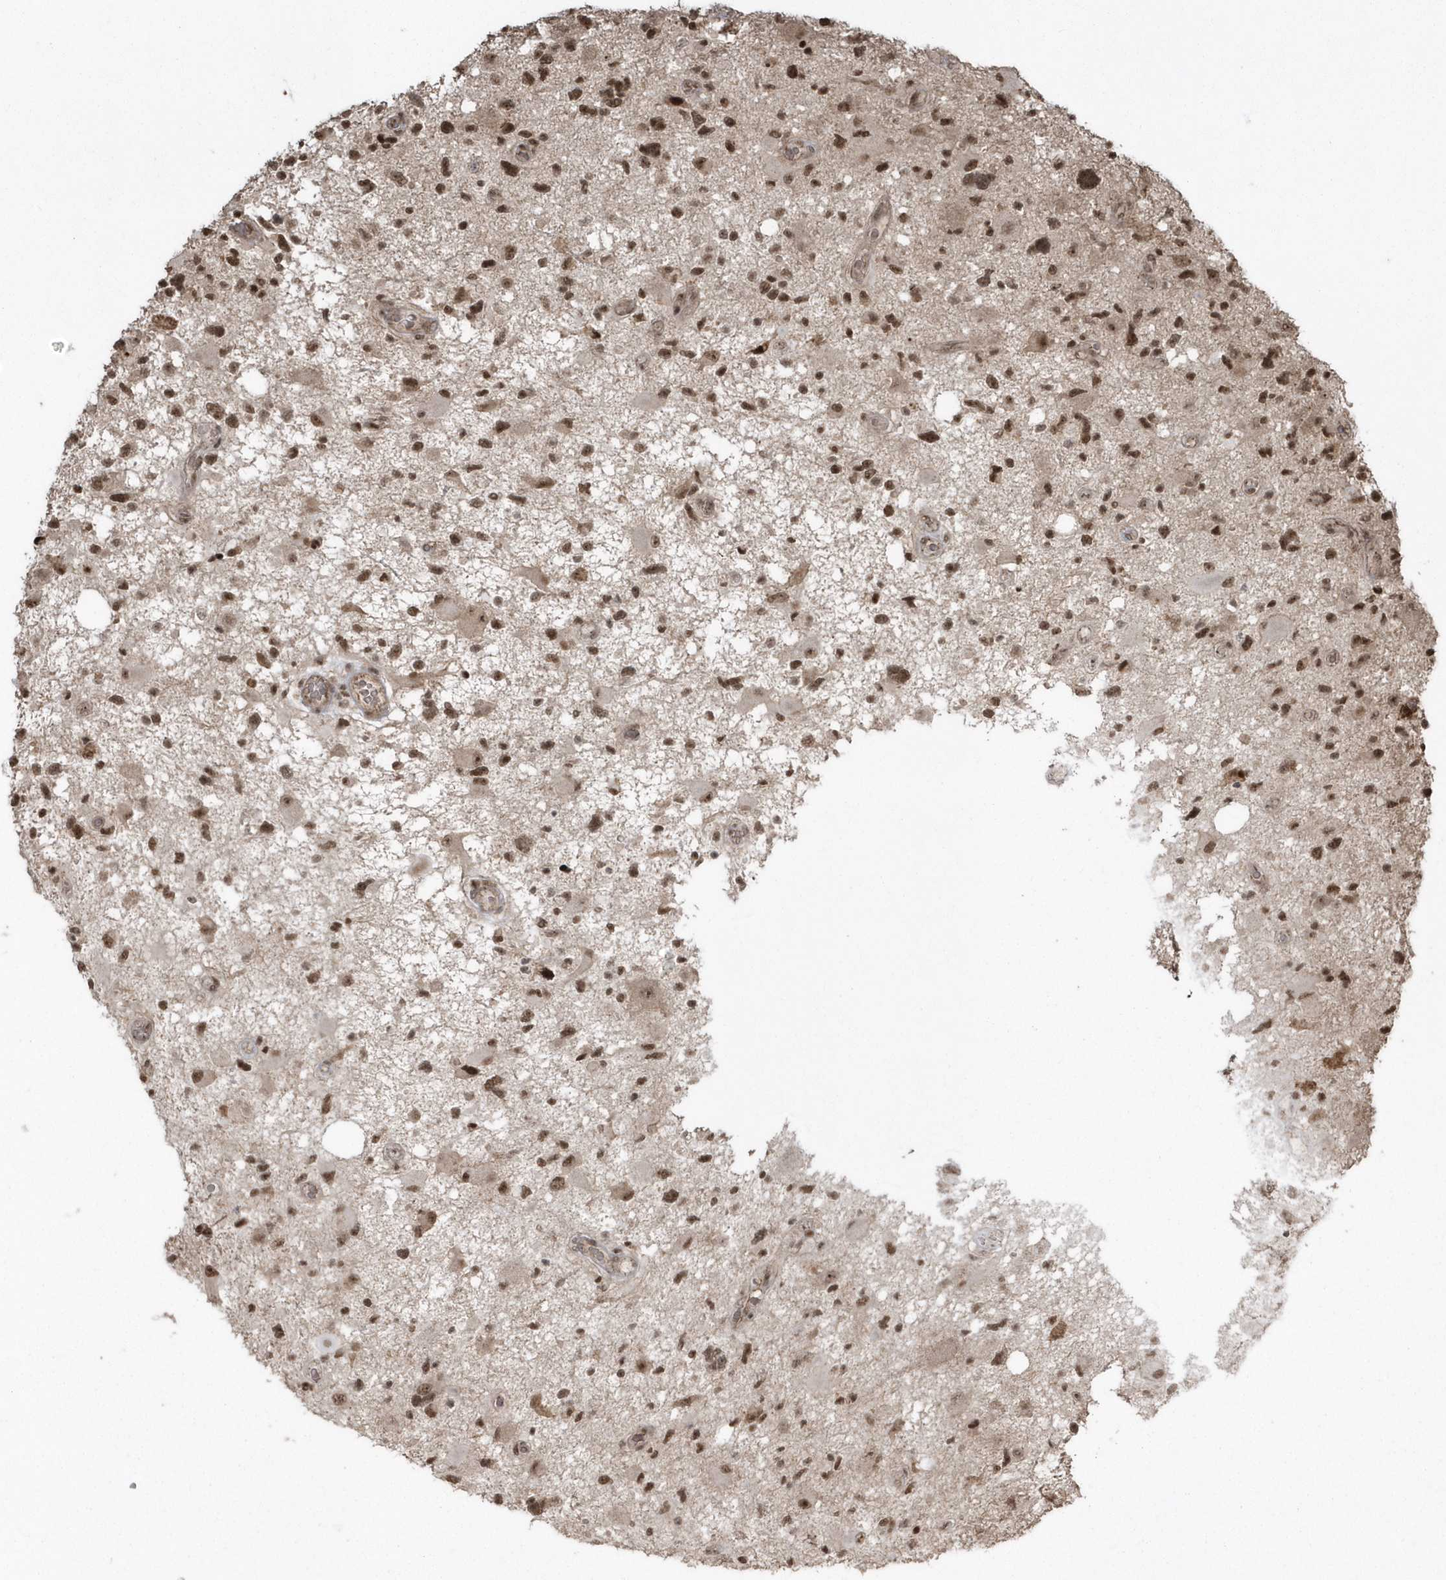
{"staining": {"intensity": "moderate", "quantity": ">75%", "location": "nuclear"}, "tissue": "glioma", "cell_type": "Tumor cells", "image_type": "cancer", "snomed": [{"axis": "morphology", "description": "Glioma, malignant, High grade"}, {"axis": "topography", "description": "Brain"}], "caption": "Malignant glioma (high-grade) stained with a brown dye displays moderate nuclear positive expression in approximately >75% of tumor cells.", "gene": "EPB41L4A", "patient": {"sex": "male", "age": 33}}